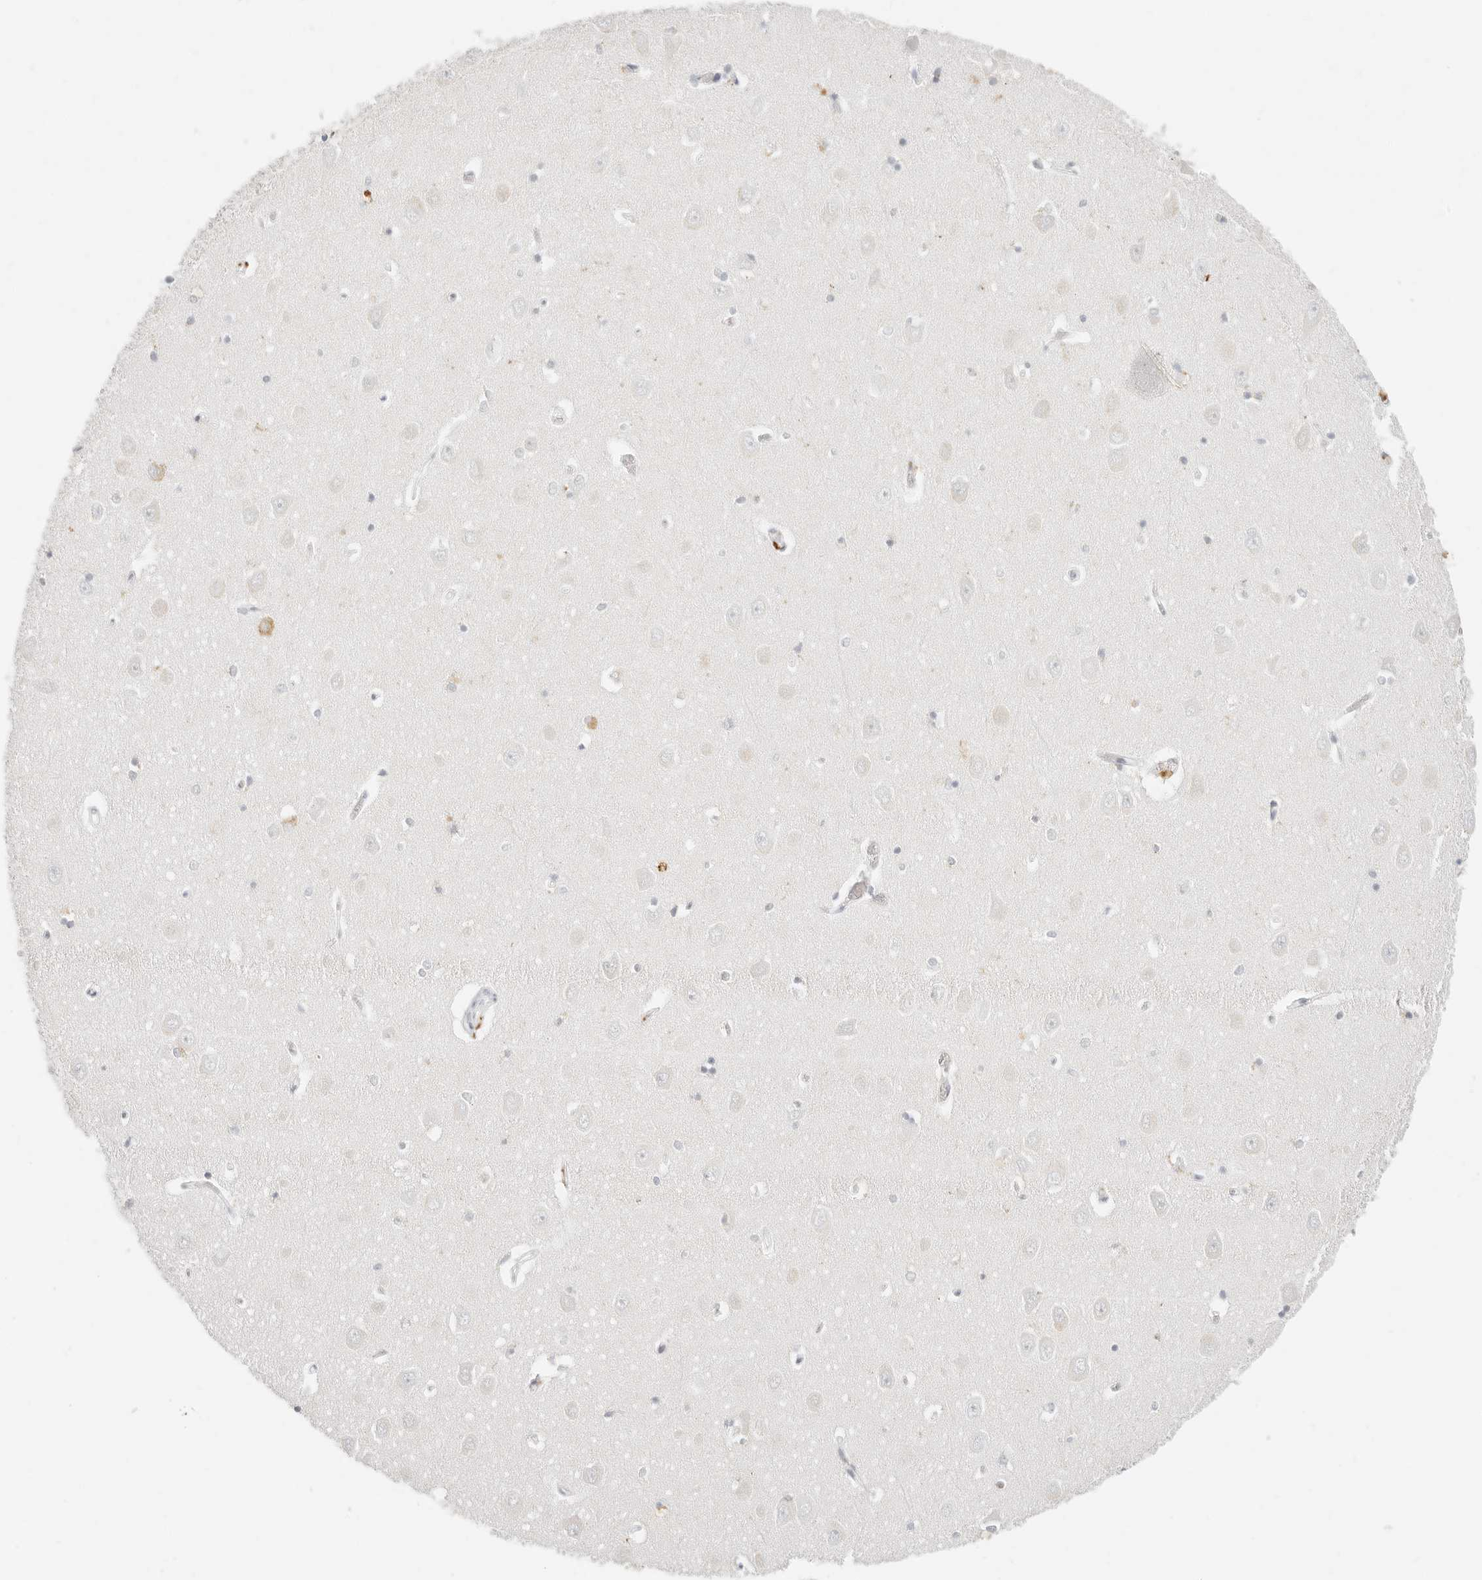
{"staining": {"intensity": "negative", "quantity": "none", "location": "none"}, "tissue": "hippocampus", "cell_type": "Glial cells", "image_type": "normal", "snomed": [{"axis": "morphology", "description": "Normal tissue, NOS"}, {"axis": "topography", "description": "Hippocampus"}], "caption": "Glial cells show no significant positivity in unremarkable hippocampus.", "gene": "RNASET2", "patient": {"sex": "male", "age": 70}}